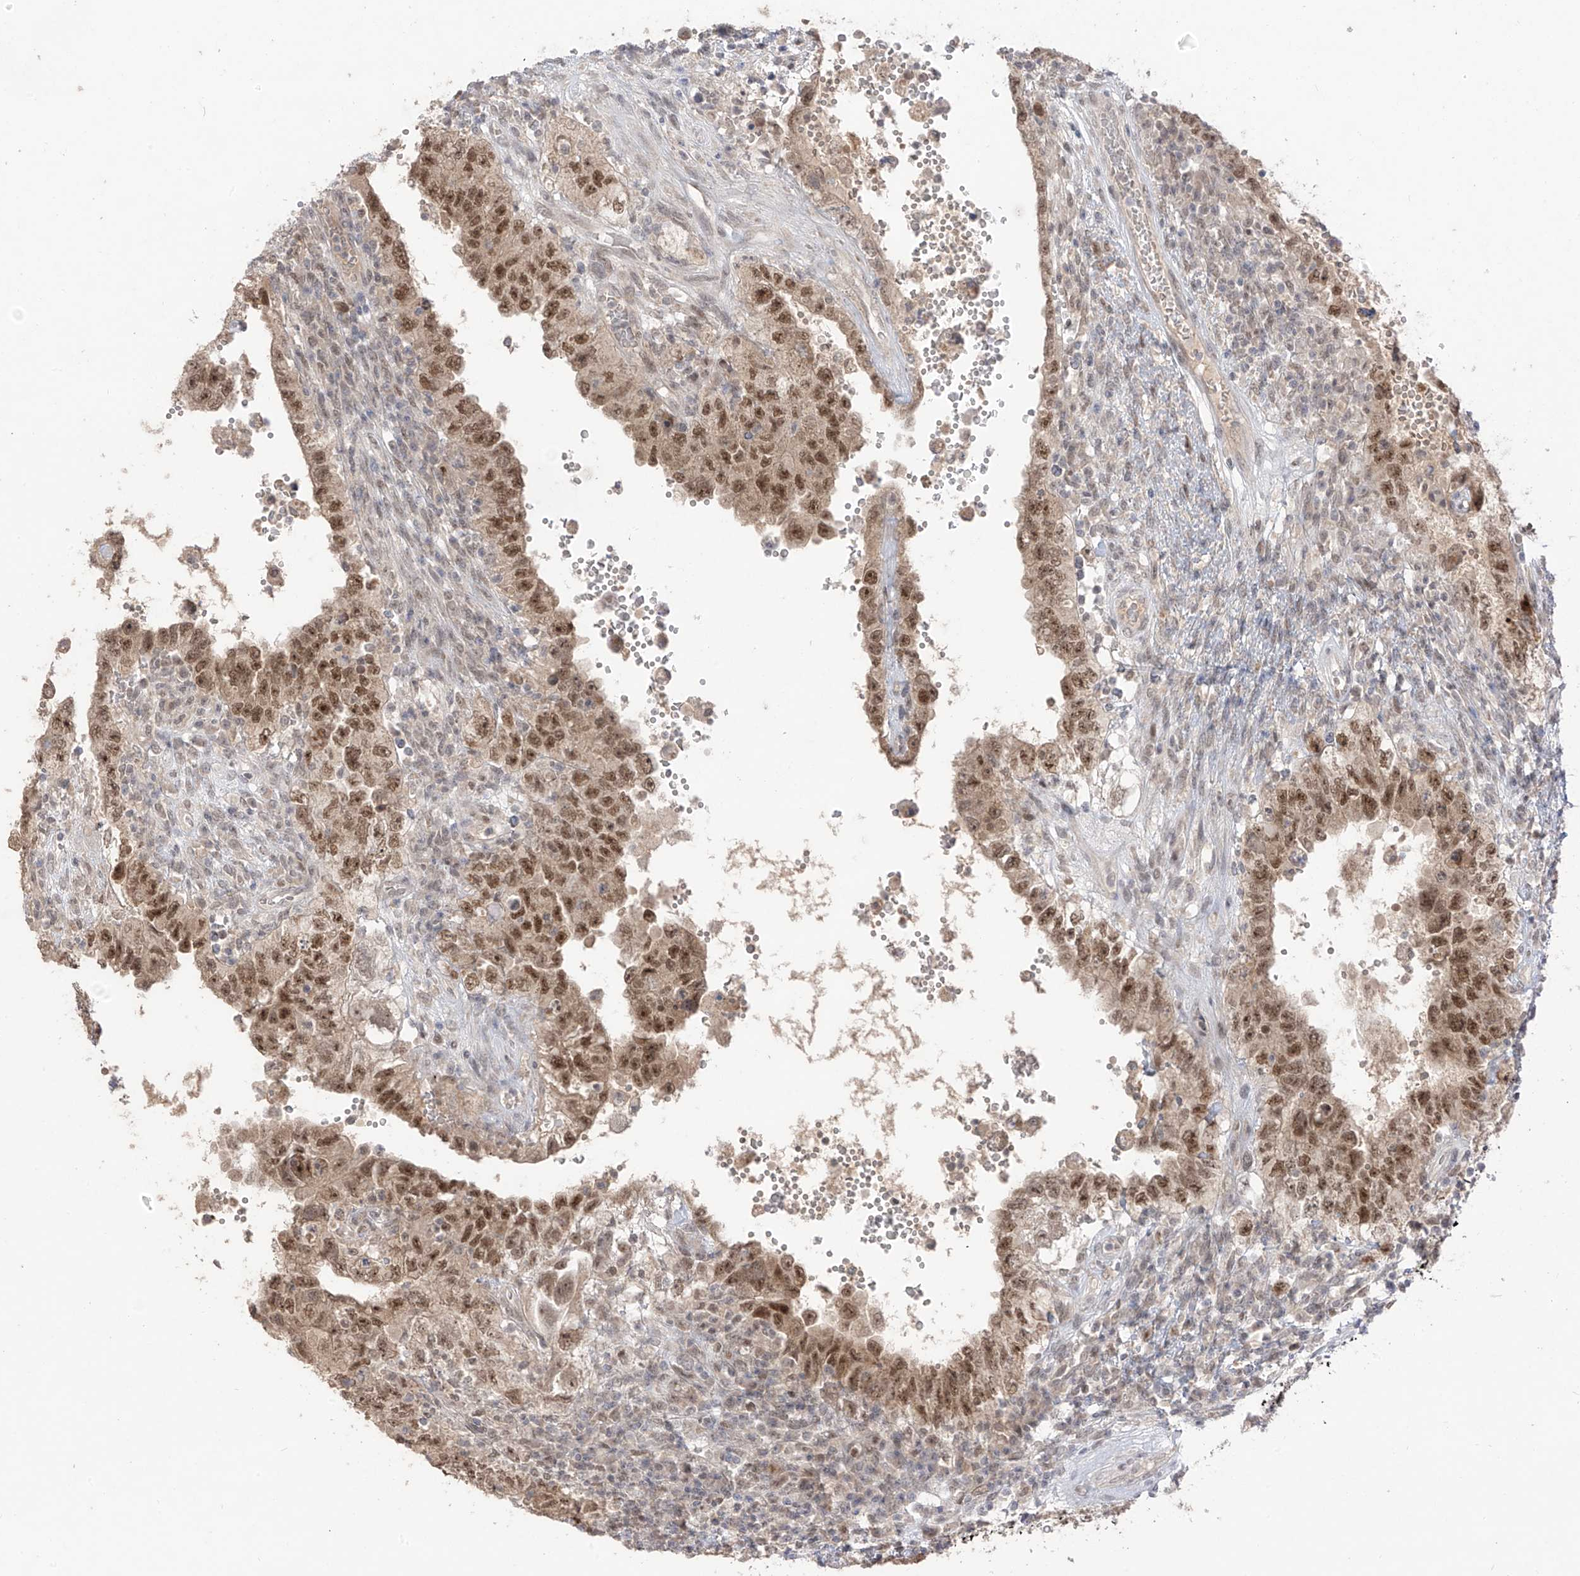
{"staining": {"intensity": "moderate", "quantity": ">75%", "location": "nuclear"}, "tissue": "testis cancer", "cell_type": "Tumor cells", "image_type": "cancer", "snomed": [{"axis": "morphology", "description": "Carcinoma, Embryonal, NOS"}, {"axis": "topography", "description": "Testis"}], "caption": "Protein expression analysis of human testis embryonal carcinoma reveals moderate nuclear expression in about >75% of tumor cells.", "gene": "OGT", "patient": {"sex": "male", "age": 26}}